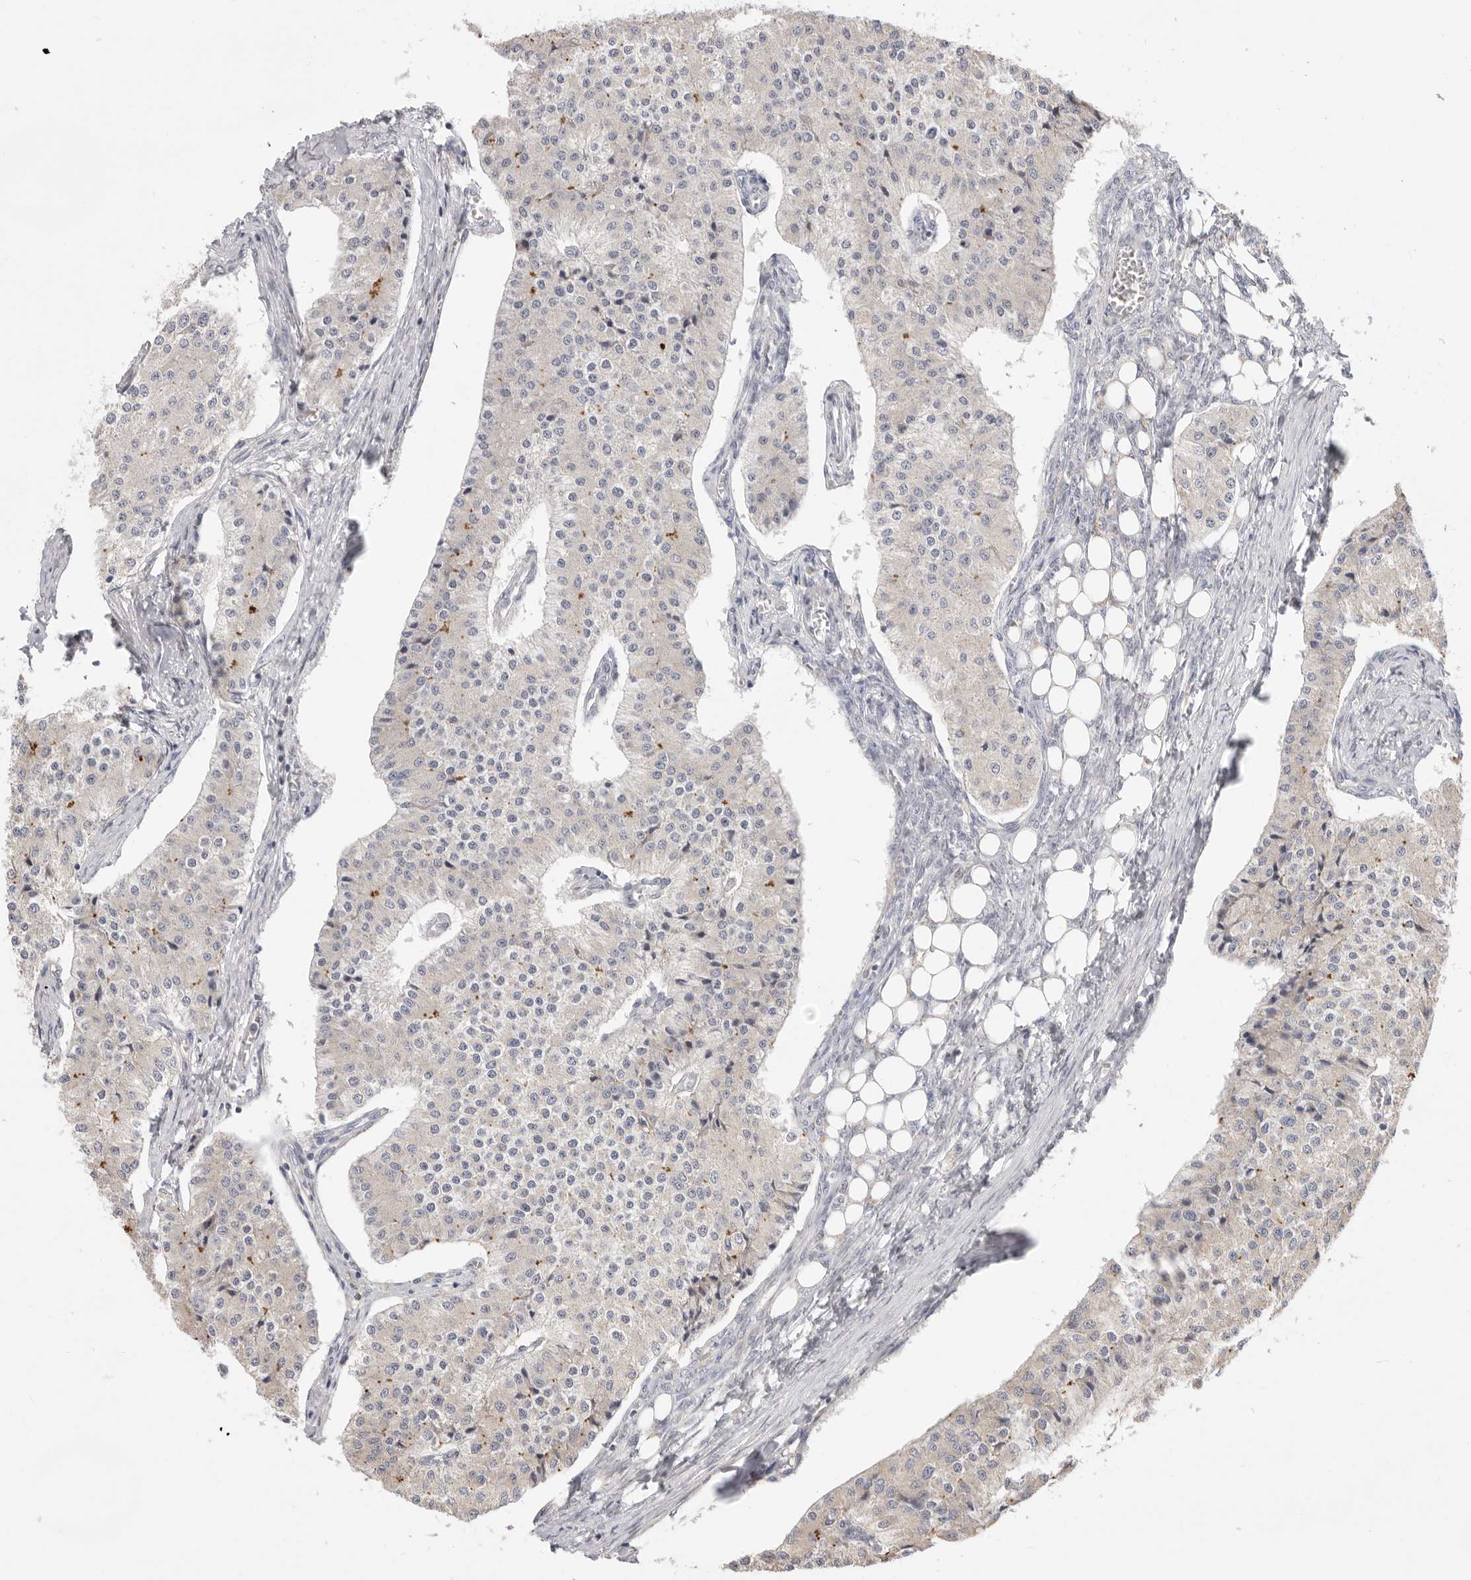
{"staining": {"intensity": "negative", "quantity": "none", "location": "none"}, "tissue": "carcinoid", "cell_type": "Tumor cells", "image_type": "cancer", "snomed": [{"axis": "morphology", "description": "Carcinoid, malignant, NOS"}, {"axis": "topography", "description": "Colon"}], "caption": "A histopathology image of carcinoid (malignant) stained for a protein shows no brown staining in tumor cells.", "gene": "USH1C", "patient": {"sex": "female", "age": 52}}